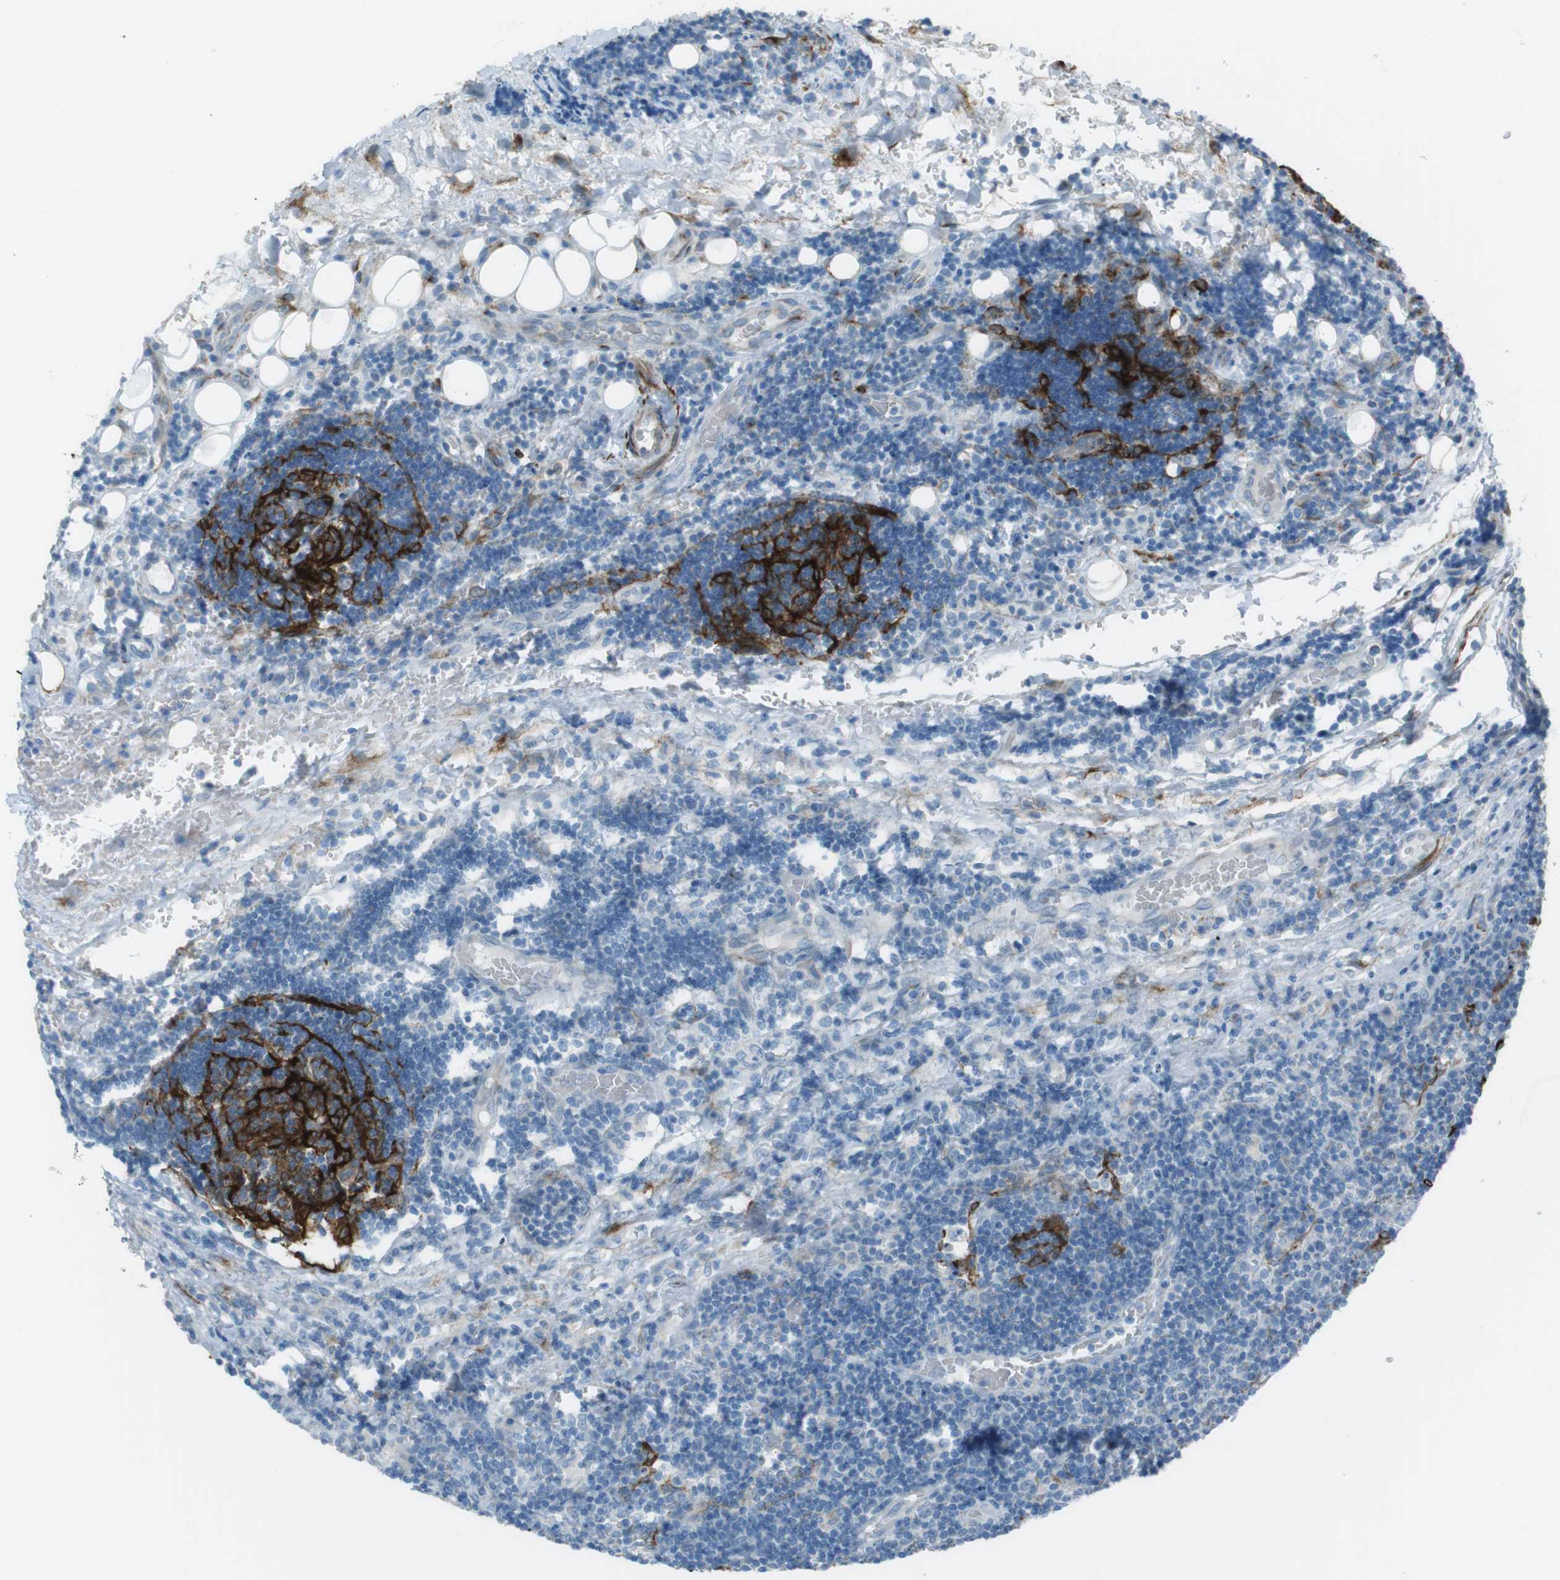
{"staining": {"intensity": "strong", "quantity": ">75%", "location": "cytoplasmic/membranous"}, "tissue": "lymph node", "cell_type": "Germinal center cells", "image_type": "normal", "snomed": [{"axis": "morphology", "description": "Normal tissue, NOS"}, {"axis": "topography", "description": "Lymph node"}, {"axis": "topography", "description": "Salivary gland"}], "caption": "This is a micrograph of IHC staining of unremarkable lymph node, which shows strong expression in the cytoplasmic/membranous of germinal center cells.", "gene": "TUBB2A", "patient": {"sex": "male", "age": 8}}